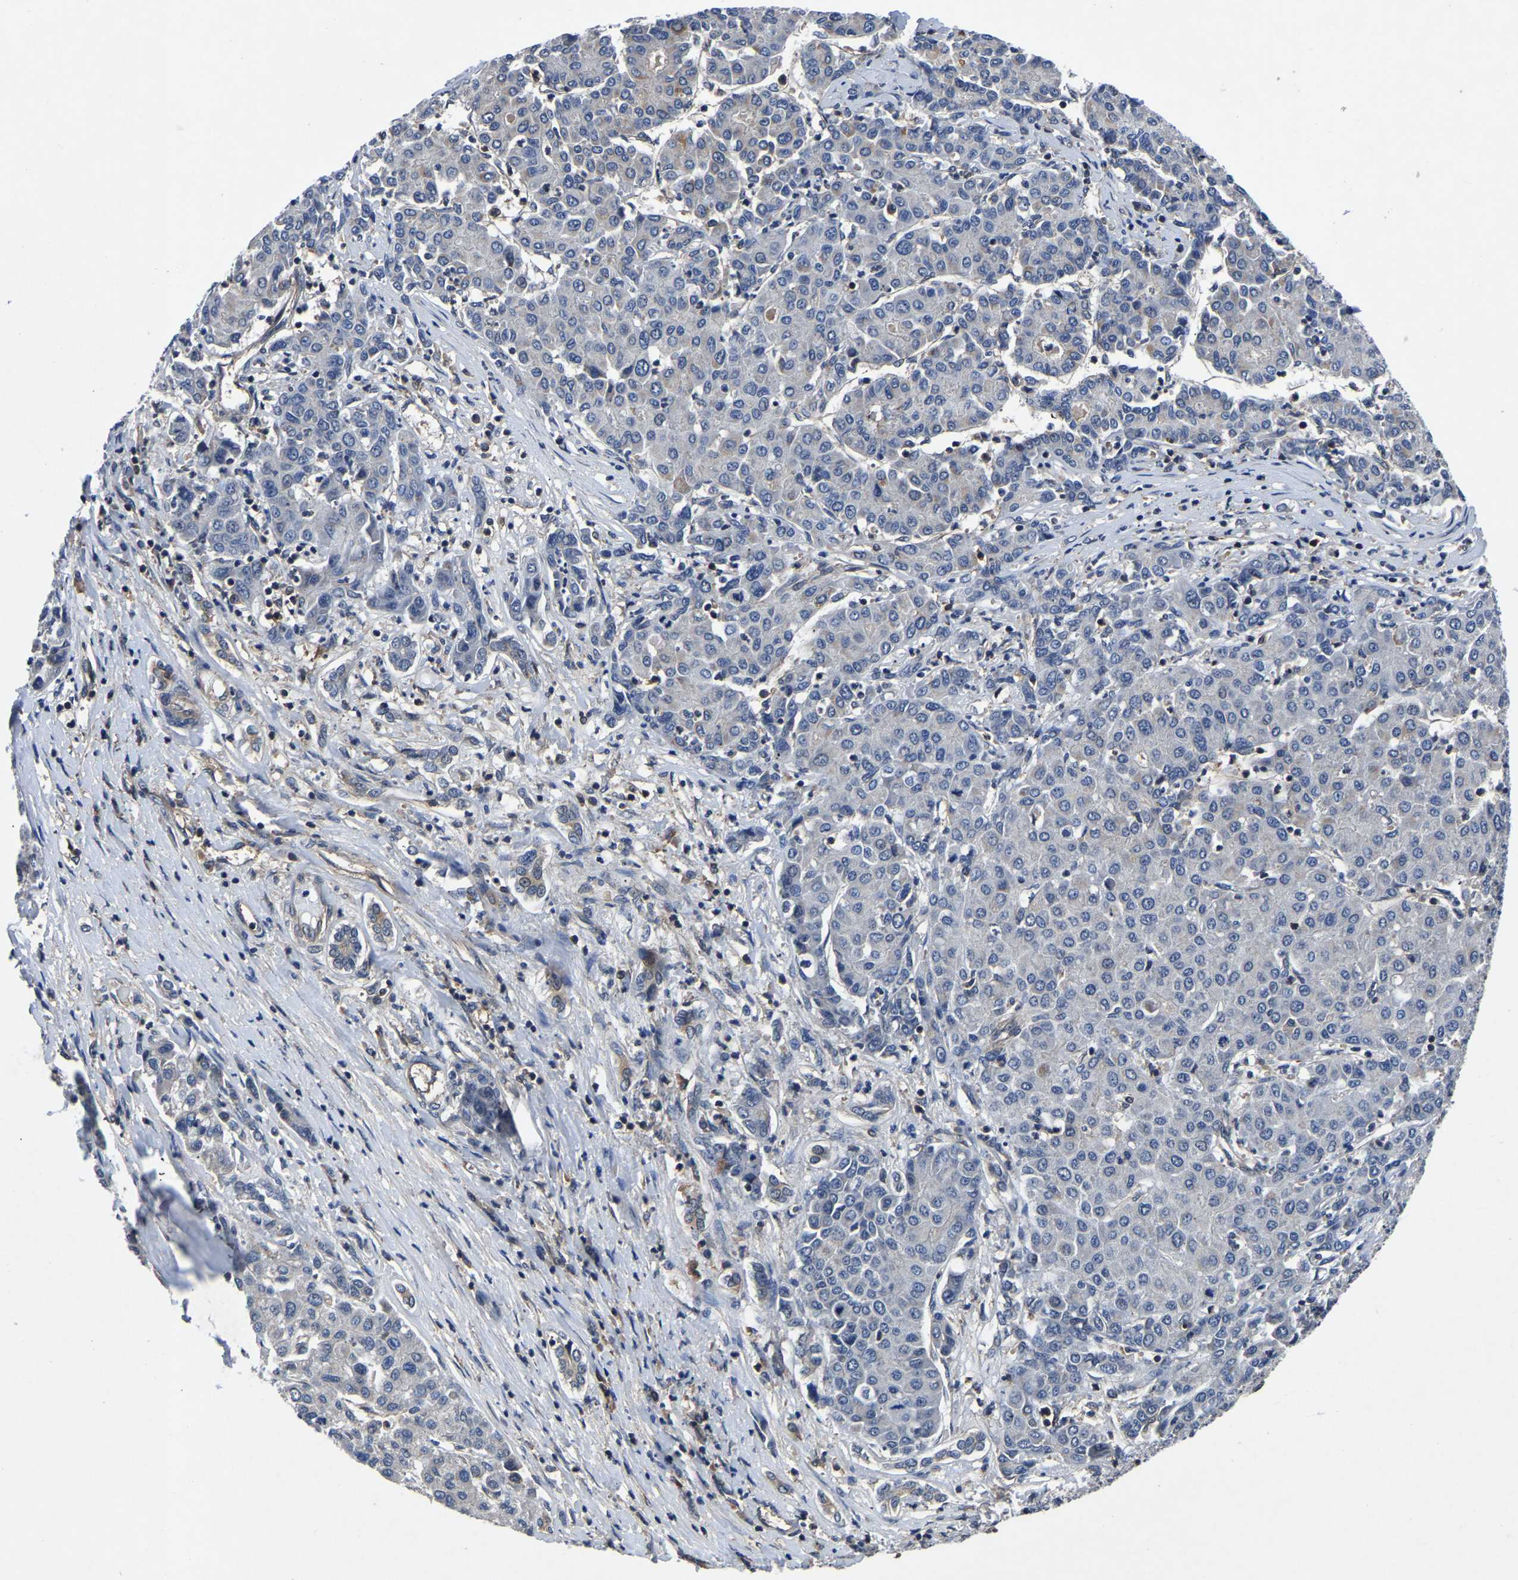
{"staining": {"intensity": "negative", "quantity": "none", "location": "none"}, "tissue": "liver cancer", "cell_type": "Tumor cells", "image_type": "cancer", "snomed": [{"axis": "morphology", "description": "Carcinoma, Hepatocellular, NOS"}, {"axis": "topography", "description": "Liver"}], "caption": "Liver cancer (hepatocellular carcinoma) was stained to show a protein in brown. There is no significant positivity in tumor cells.", "gene": "FGD5", "patient": {"sex": "male", "age": 65}}